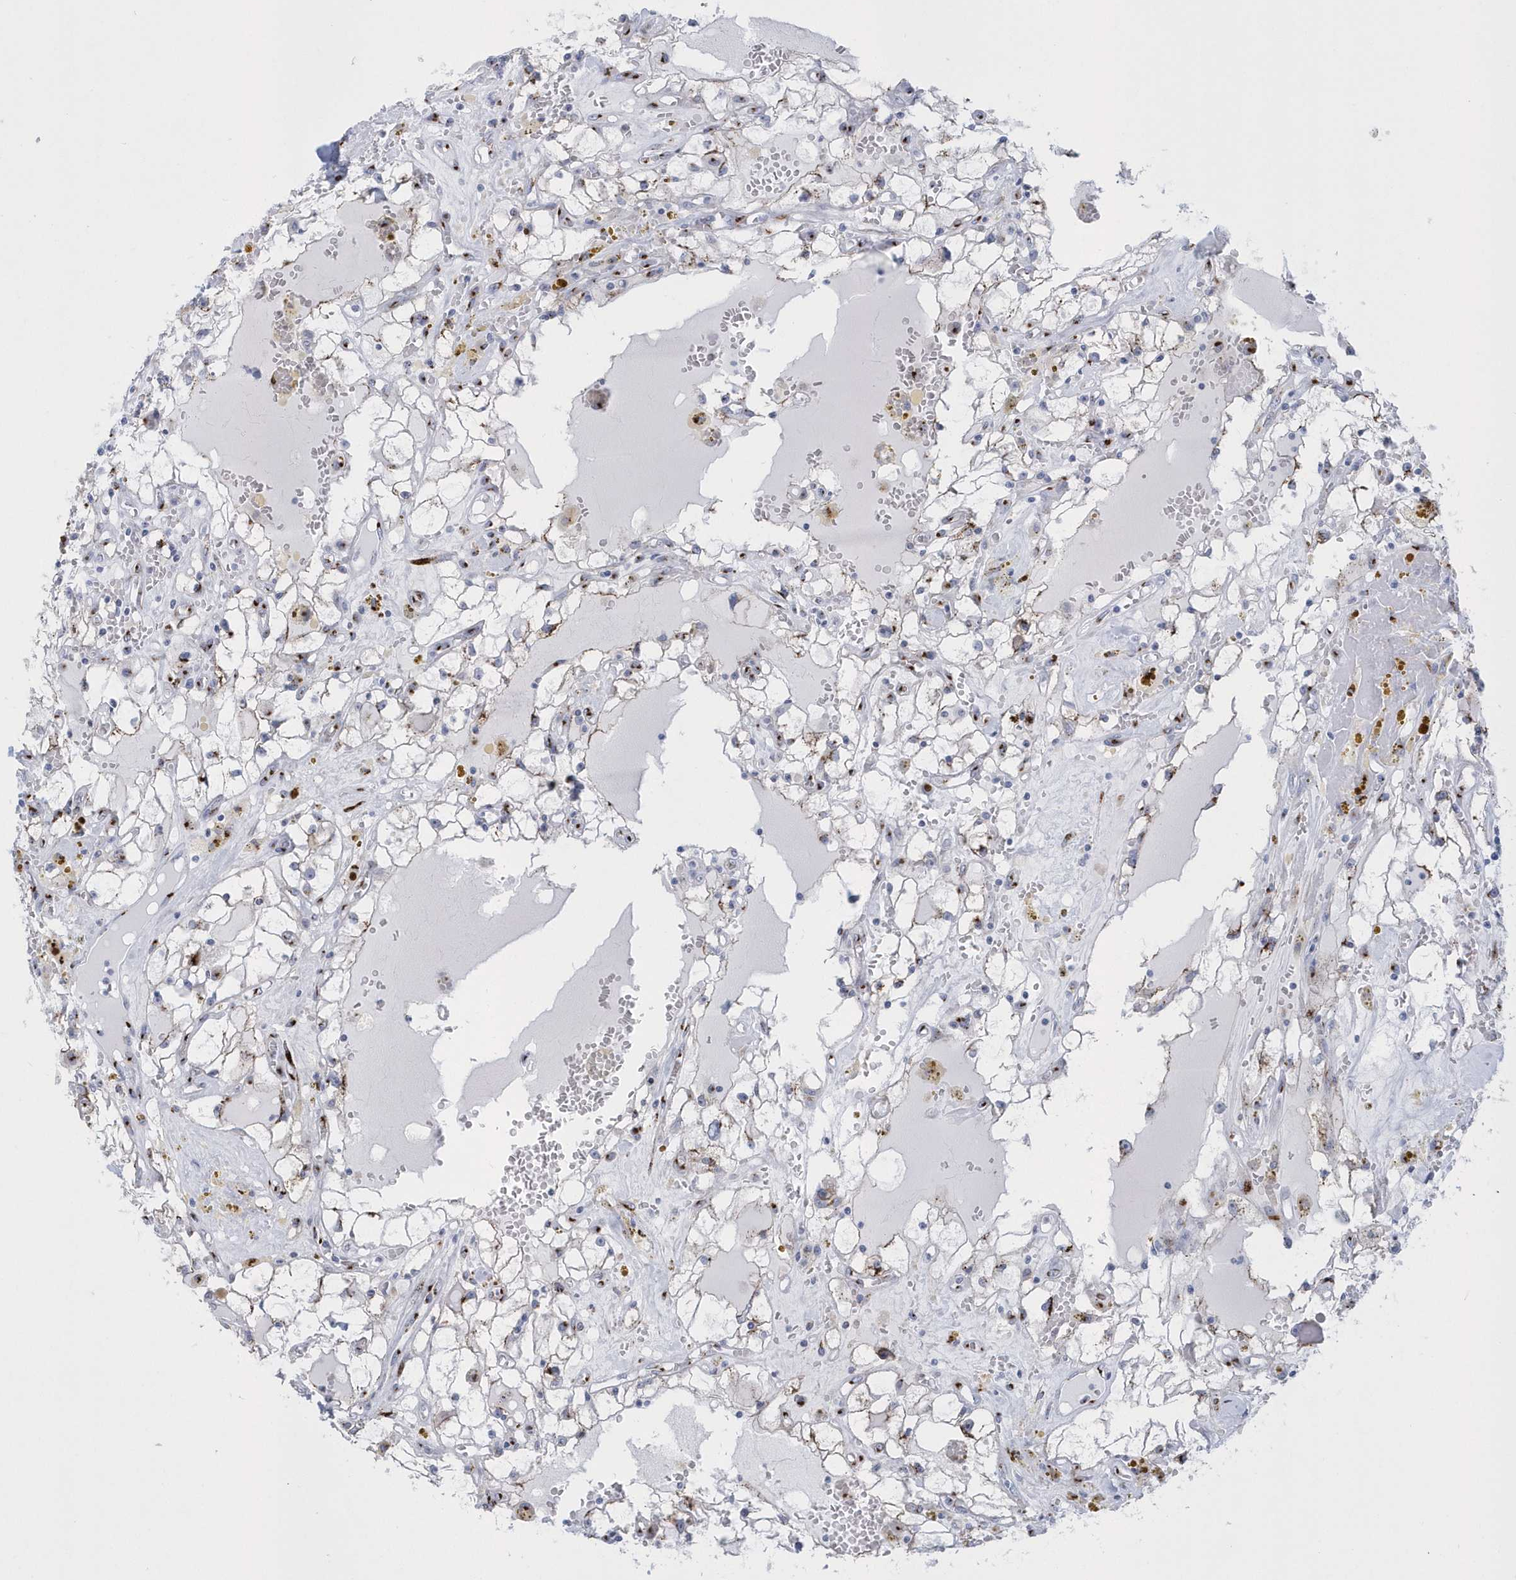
{"staining": {"intensity": "negative", "quantity": "none", "location": "none"}, "tissue": "renal cancer", "cell_type": "Tumor cells", "image_type": "cancer", "snomed": [{"axis": "morphology", "description": "Adenocarcinoma, NOS"}, {"axis": "topography", "description": "Kidney"}], "caption": "Immunohistochemical staining of renal cancer reveals no significant positivity in tumor cells.", "gene": "SLX9", "patient": {"sex": "male", "age": 56}}